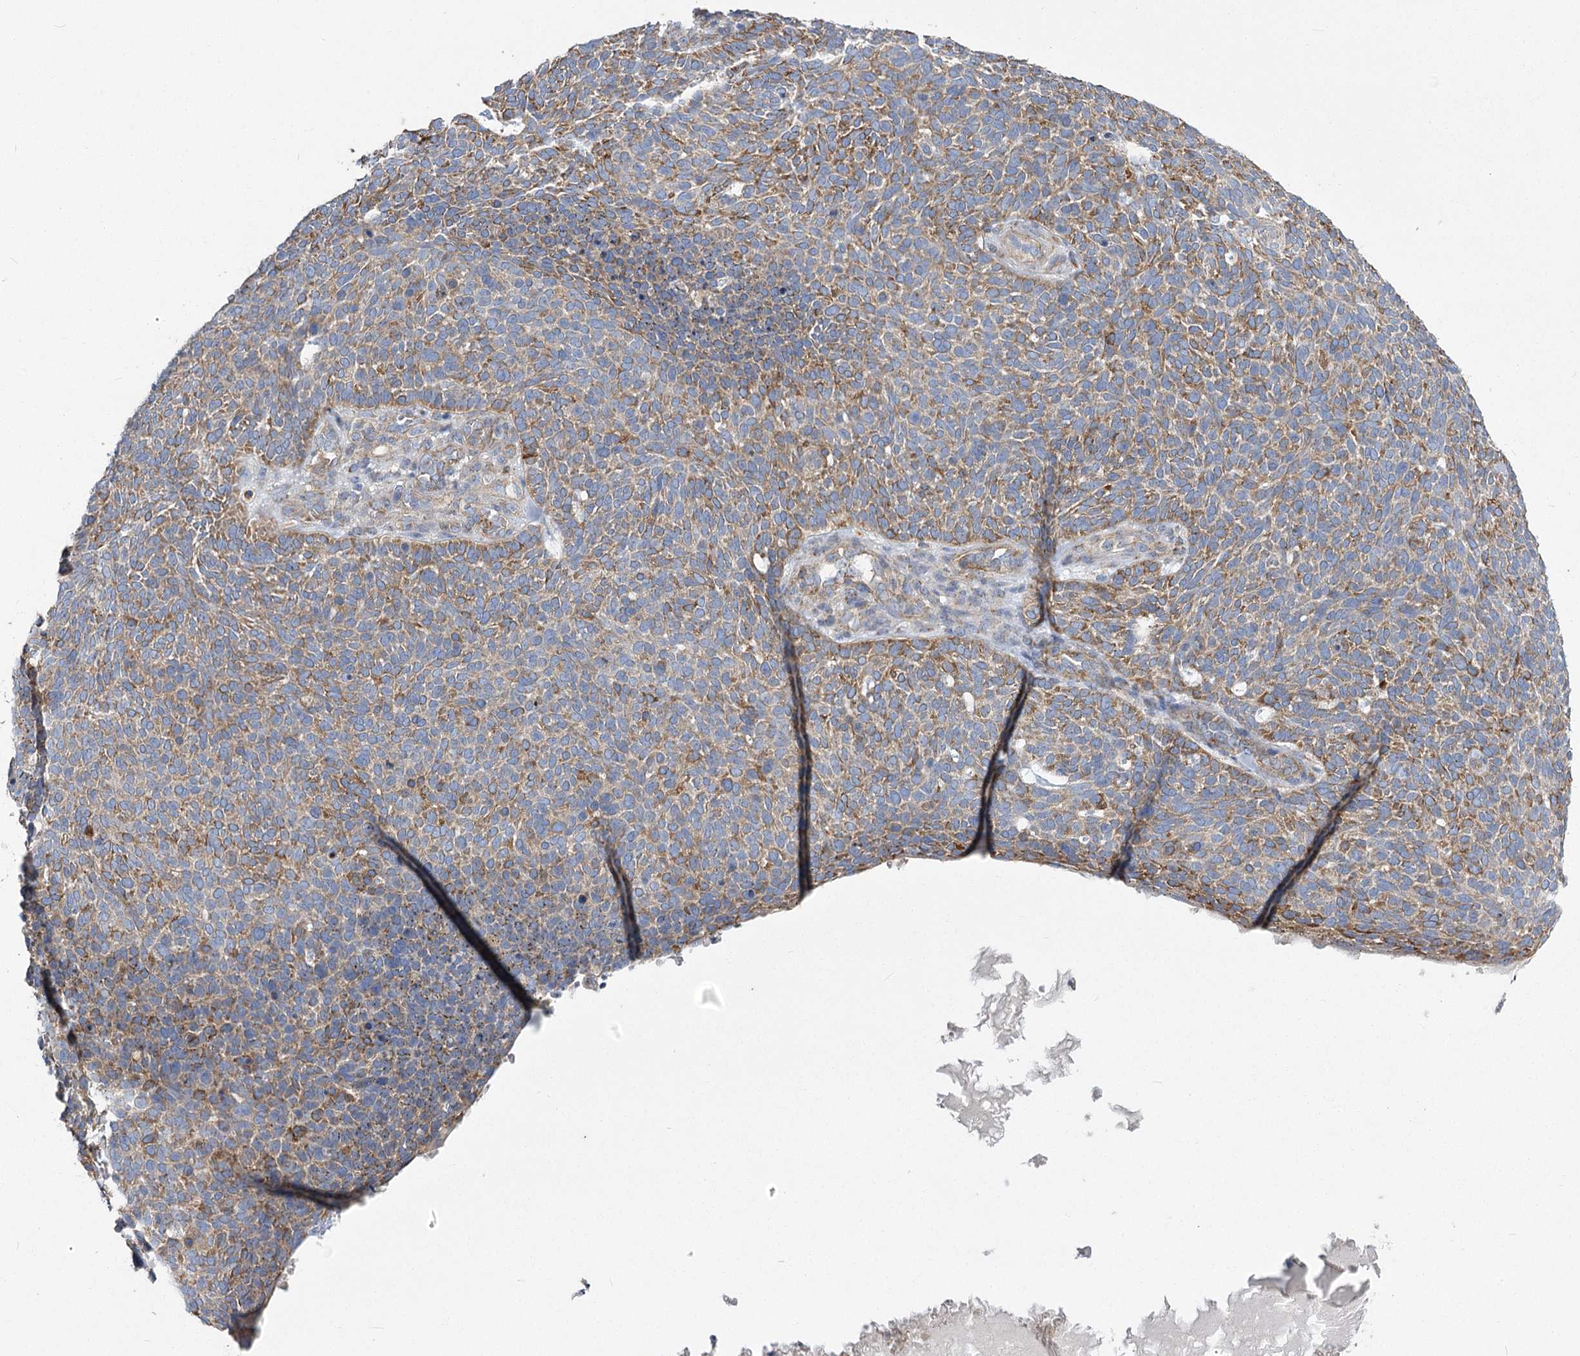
{"staining": {"intensity": "moderate", "quantity": "25%-75%", "location": "cytoplasmic/membranous"}, "tissue": "skin cancer", "cell_type": "Tumor cells", "image_type": "cancer", "snomed": [{"axis": "morphology", "description": "Squamous cell carcinoma, NOS"}, {"axis": "topography", "description": "Skin"}], "caption": "The immunohistochemical stain highlights moderate cytoplasmic/membranous staining in tumor cells of skin squamous cell carcinoma tissue.", "gene": "RMDN2", "patient": {"sex": "female", "age": 90}}